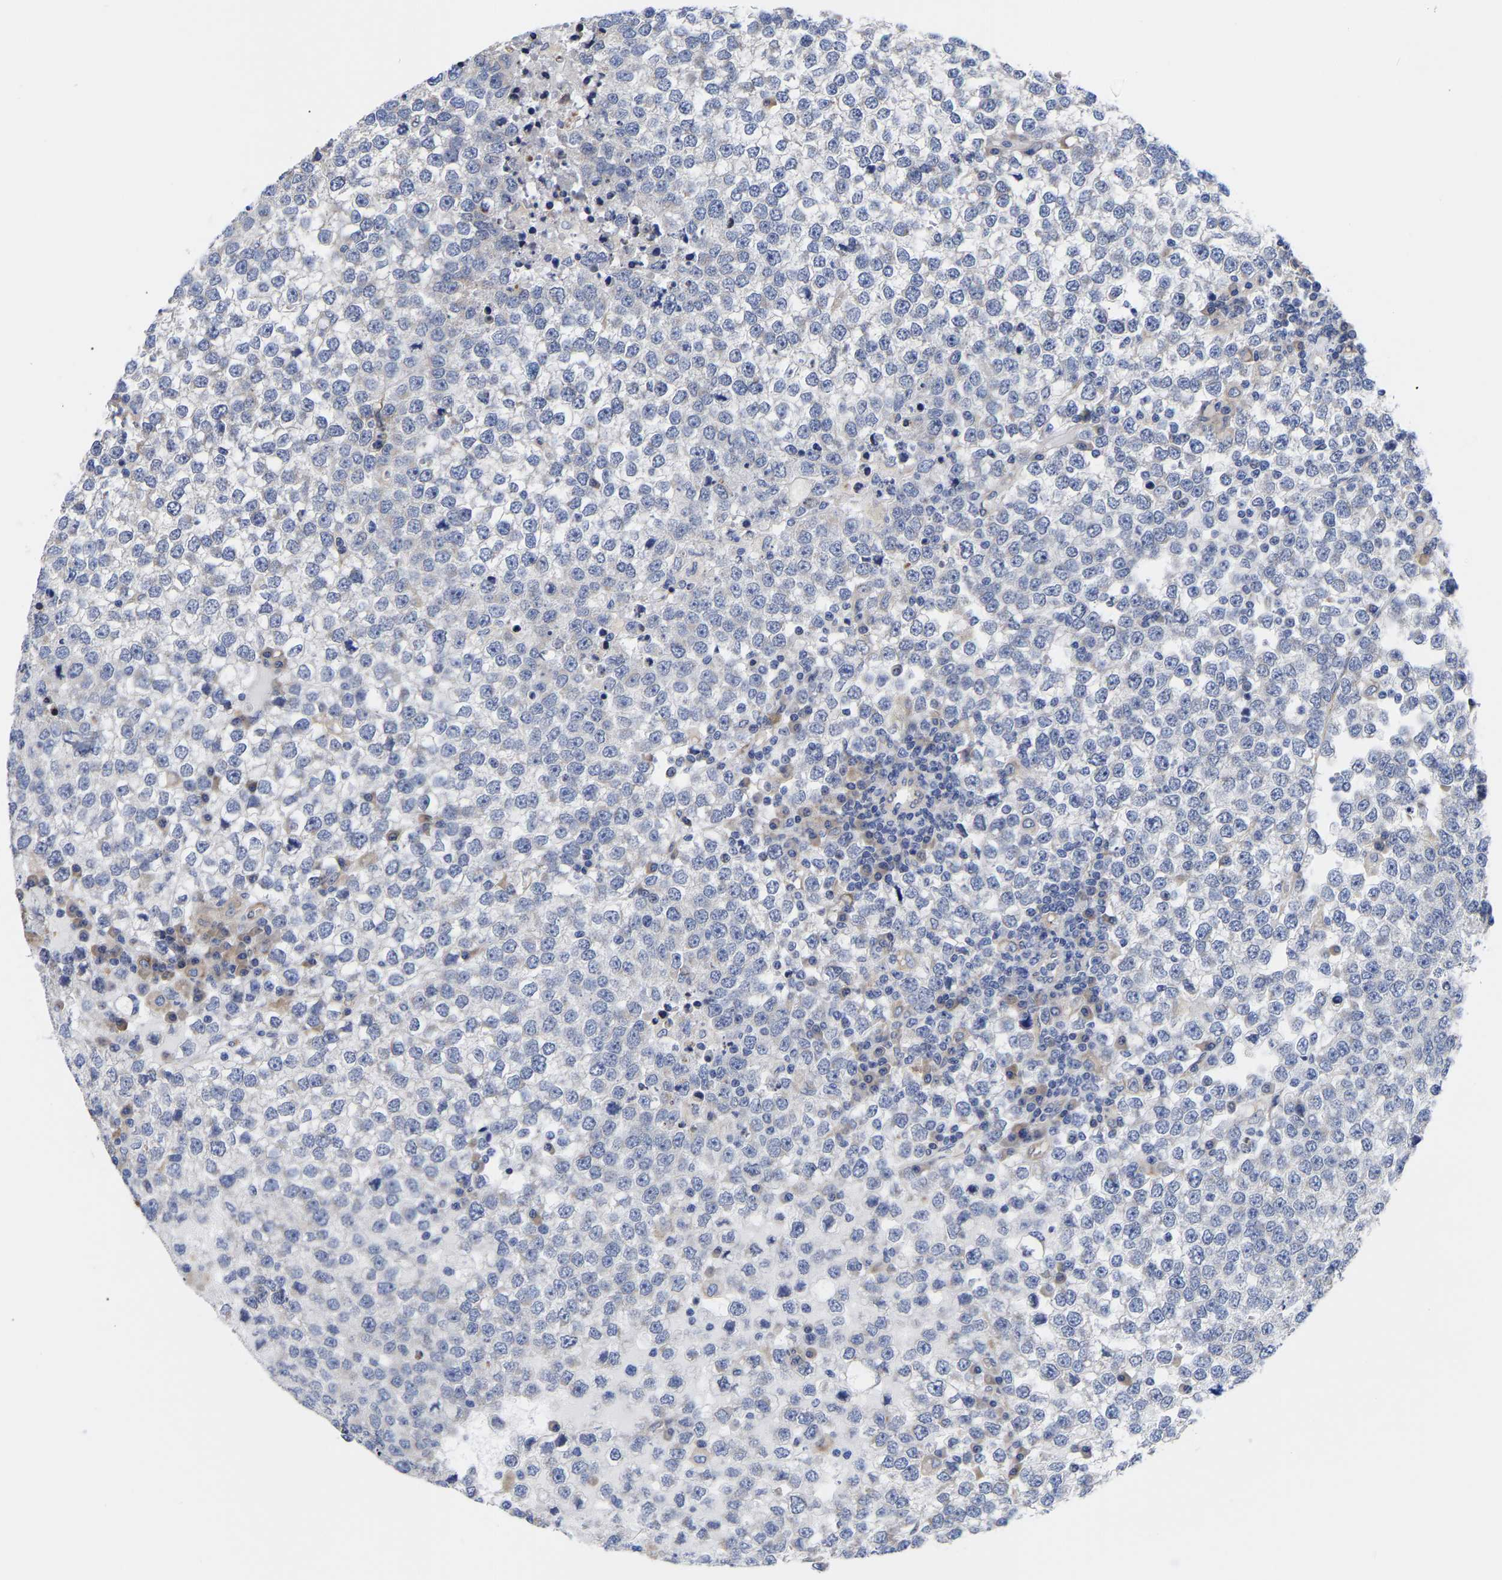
{"staining": {"intensity": "negative", "quantity": "none", "location": "none"}, "tissue": "testis cancer", "cell_type": "Tumor cells", "image_type": "cancer", "snomed": [{"axis": "morphology", "description": "Seminoma, NOS"}, {"axis": "topography", "description": "Testis"}], "caption": "A high-resolution image shows immunohistochemistry (IHC) staining of testis seminoma, which exhibits no significant expression in tumor cells.", "gene": "CFAP298", "patient": {"sex": "male", "age": 65}}